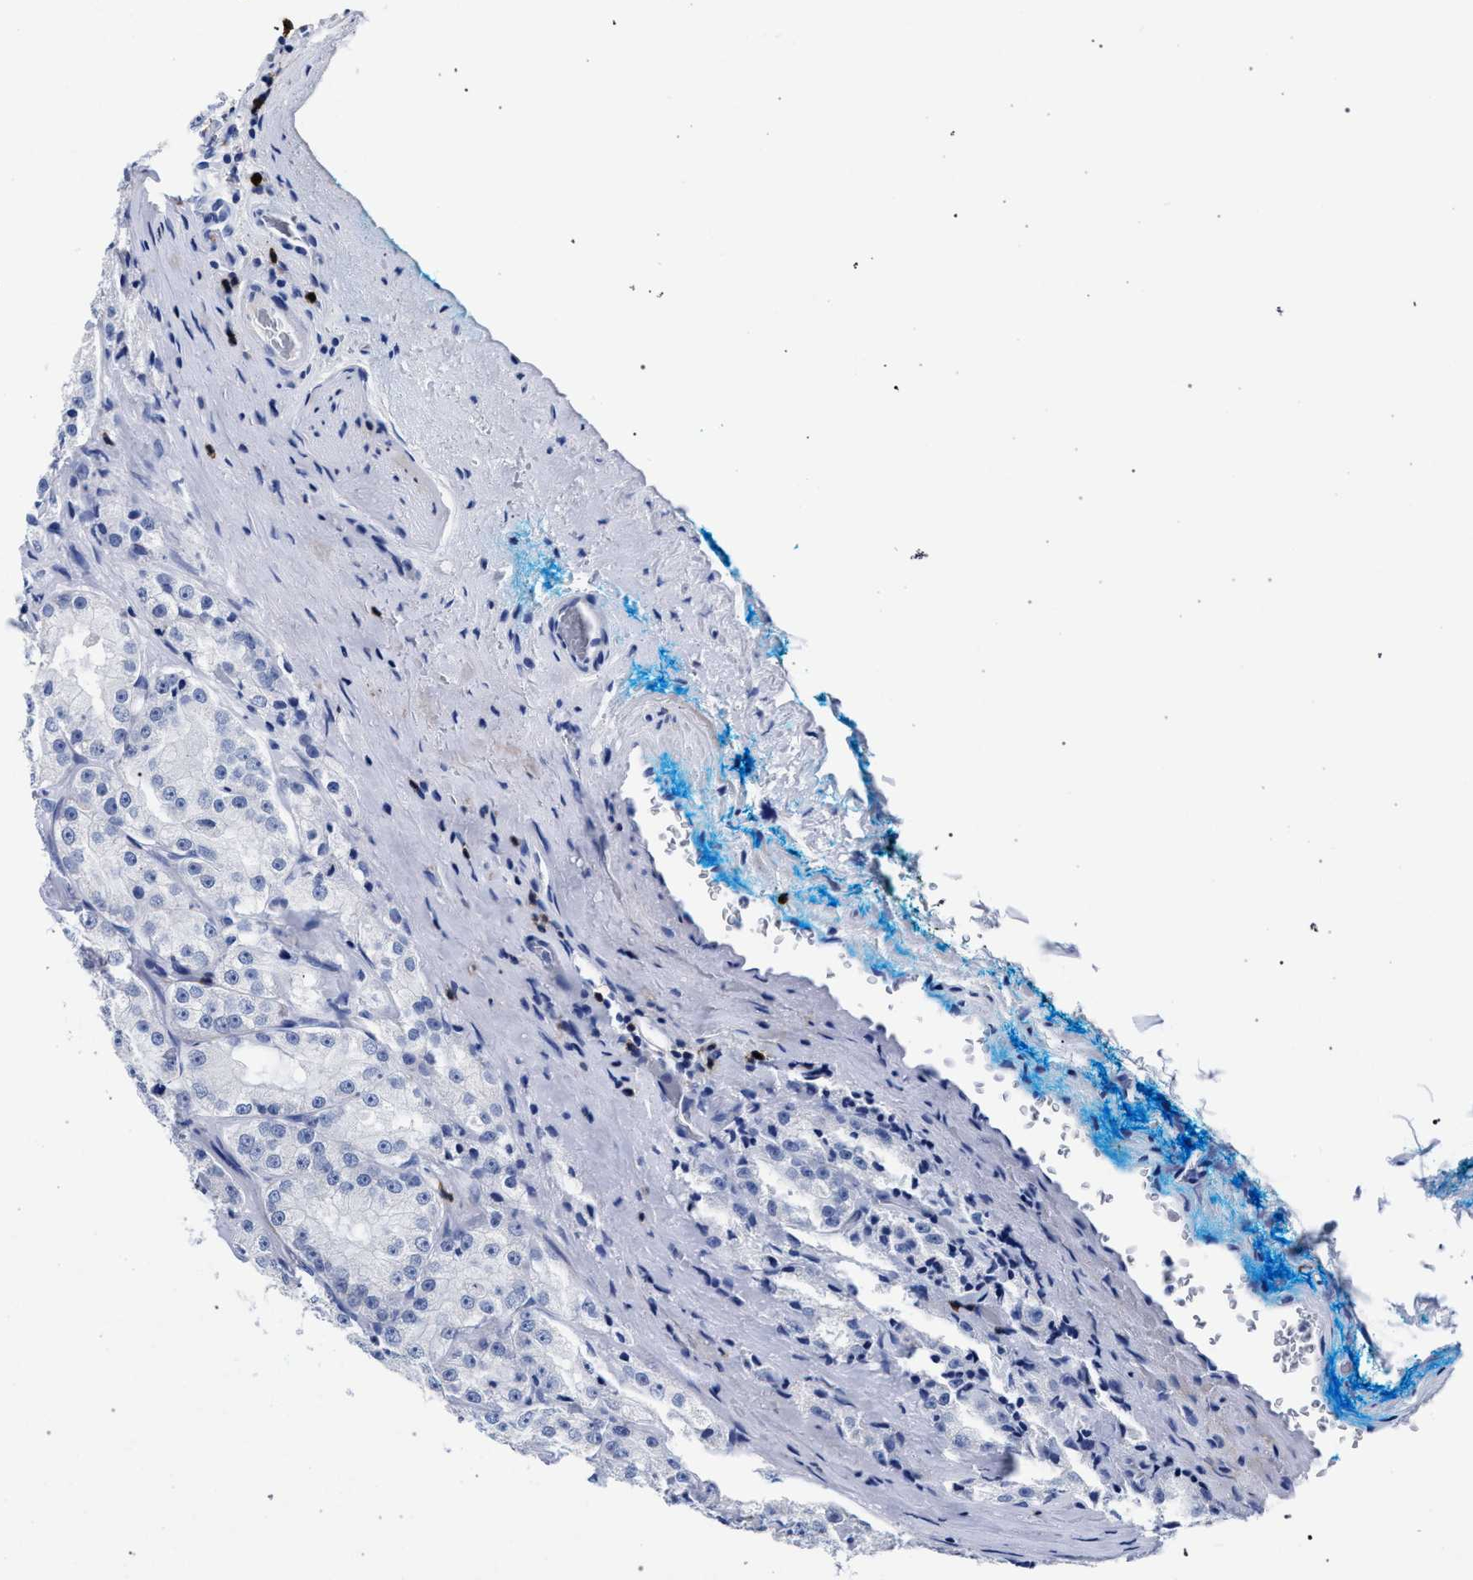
{"staining": {"intensity": "negative", "quantity": "none", "location": "none"}, "tissue": "prostate cancer", "cell_type": "Tumor cells", "image_type": "cancer", "snomed": [{"axis": "morphology", "description": "Adenocarcinoma, High grade"}, {"axis": "topography", "description": "Prostate"}], "caption": "Tumor cells show no significant positivity in adenocarcinoma (high-grade) (prostate).", "gene": "KLRK1", "patient": {"sex": "male", "age": 73}}